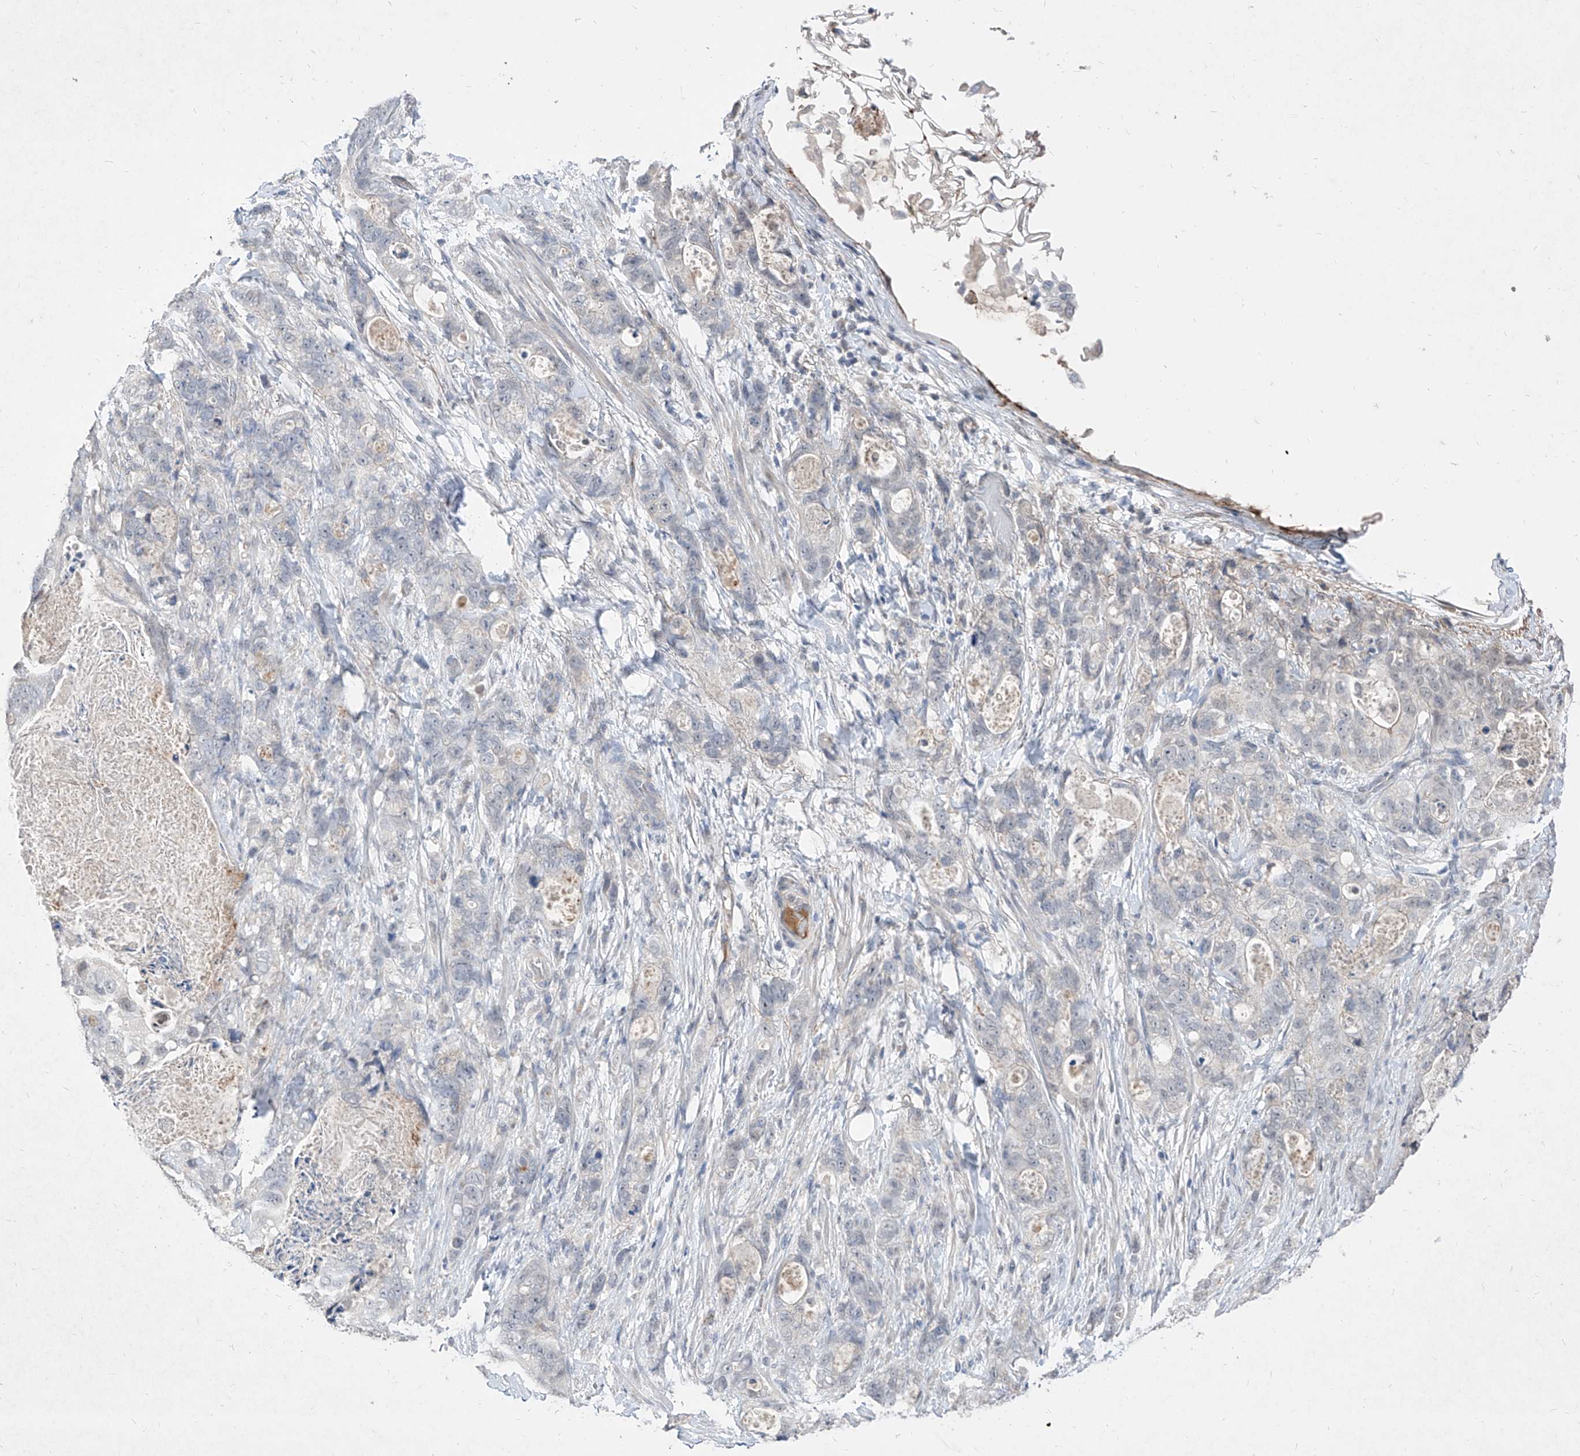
{"staining": {"intensity": "negative", "quantity": "none", "location": "none"}, "tissue": "stomach cancer", "cell_type": "Tumor cells", "image_type": "cancer", "snomed": [{"axis": "morphology", "description": "Normal tissue, NOS"}, {"axis": "morphology", "description": "Adenocarcinoma, NOS"}, {"axis": "topography", "description": "Stomach"}], "caption": "Stomach cancer was stained to show a protein in brown. There is no significant positivity in tumor cells. (DAB (3,3'-diaminobenzidine) immunohistochemistry (IHC) with hematoxylin counter stain).", "gene": "C4A", "patient": {"sex": "female", "age": 89}}